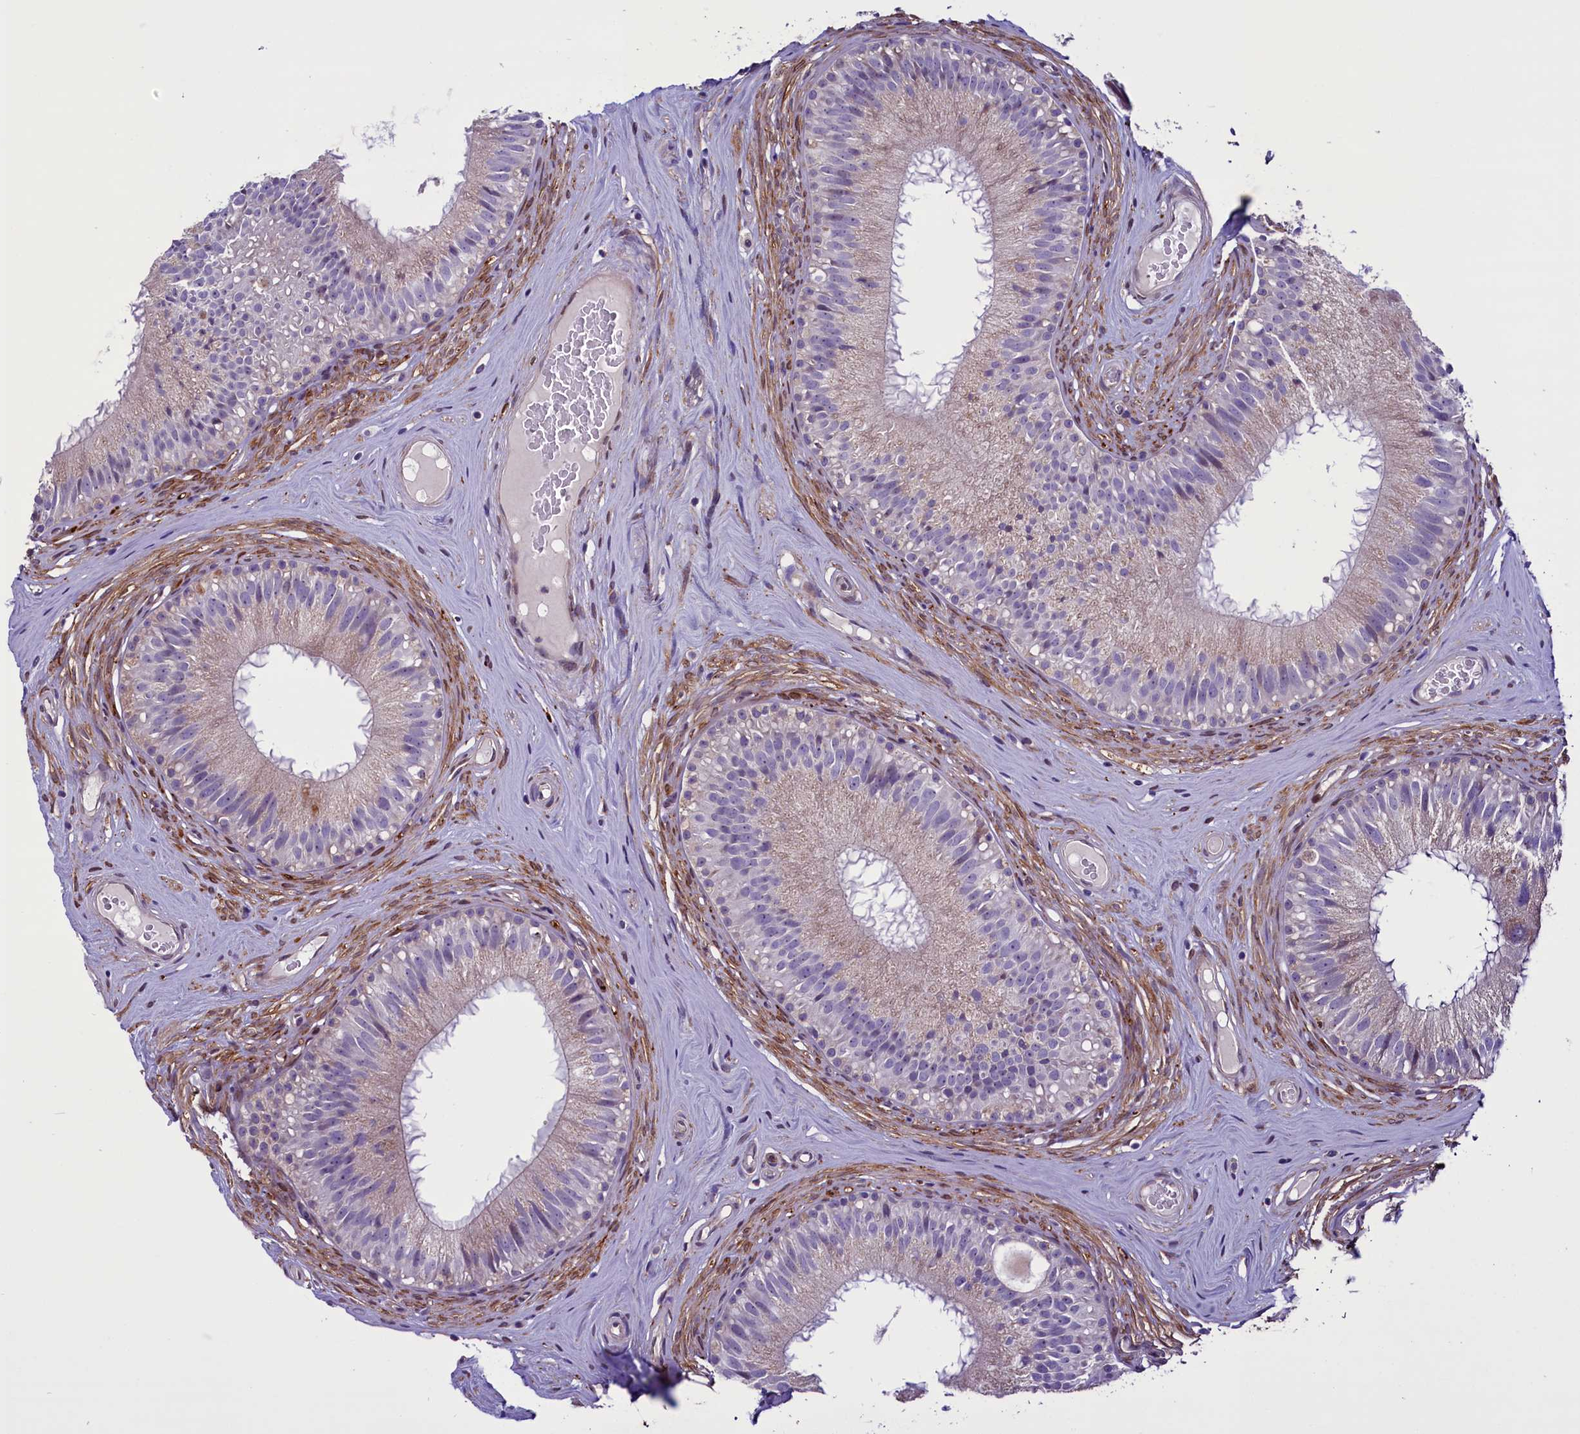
{"staining": {"intensity": "weak", "quantity": "25%-75%", "location": "cytoplasmic/membranous"}, "tissue": "epididymis", "cell_type": "Glandular cells", "image_type": "normal", "snomed": [{"axis": "morphology", "description": "Normal tissue, NOS"}, {"axis": "topography", "description": "Epididymis"}], "caption": "High-magnification brightfield microscopy of benign epididymis stained with DAB (brown) and counterstained with hematoxylin (blue). glandular cells exhibit weak cytoplasmic/membranous expression is seen in approximately25%-75% of cells. Using DAB (3,3'-diaminobenzidine) (brown) and hematoxylin (blue) stains, captured at high magnification using brightfield microscopy.", "gene": "MIEF2", "patient": {"sex": "male", "age": 45}}